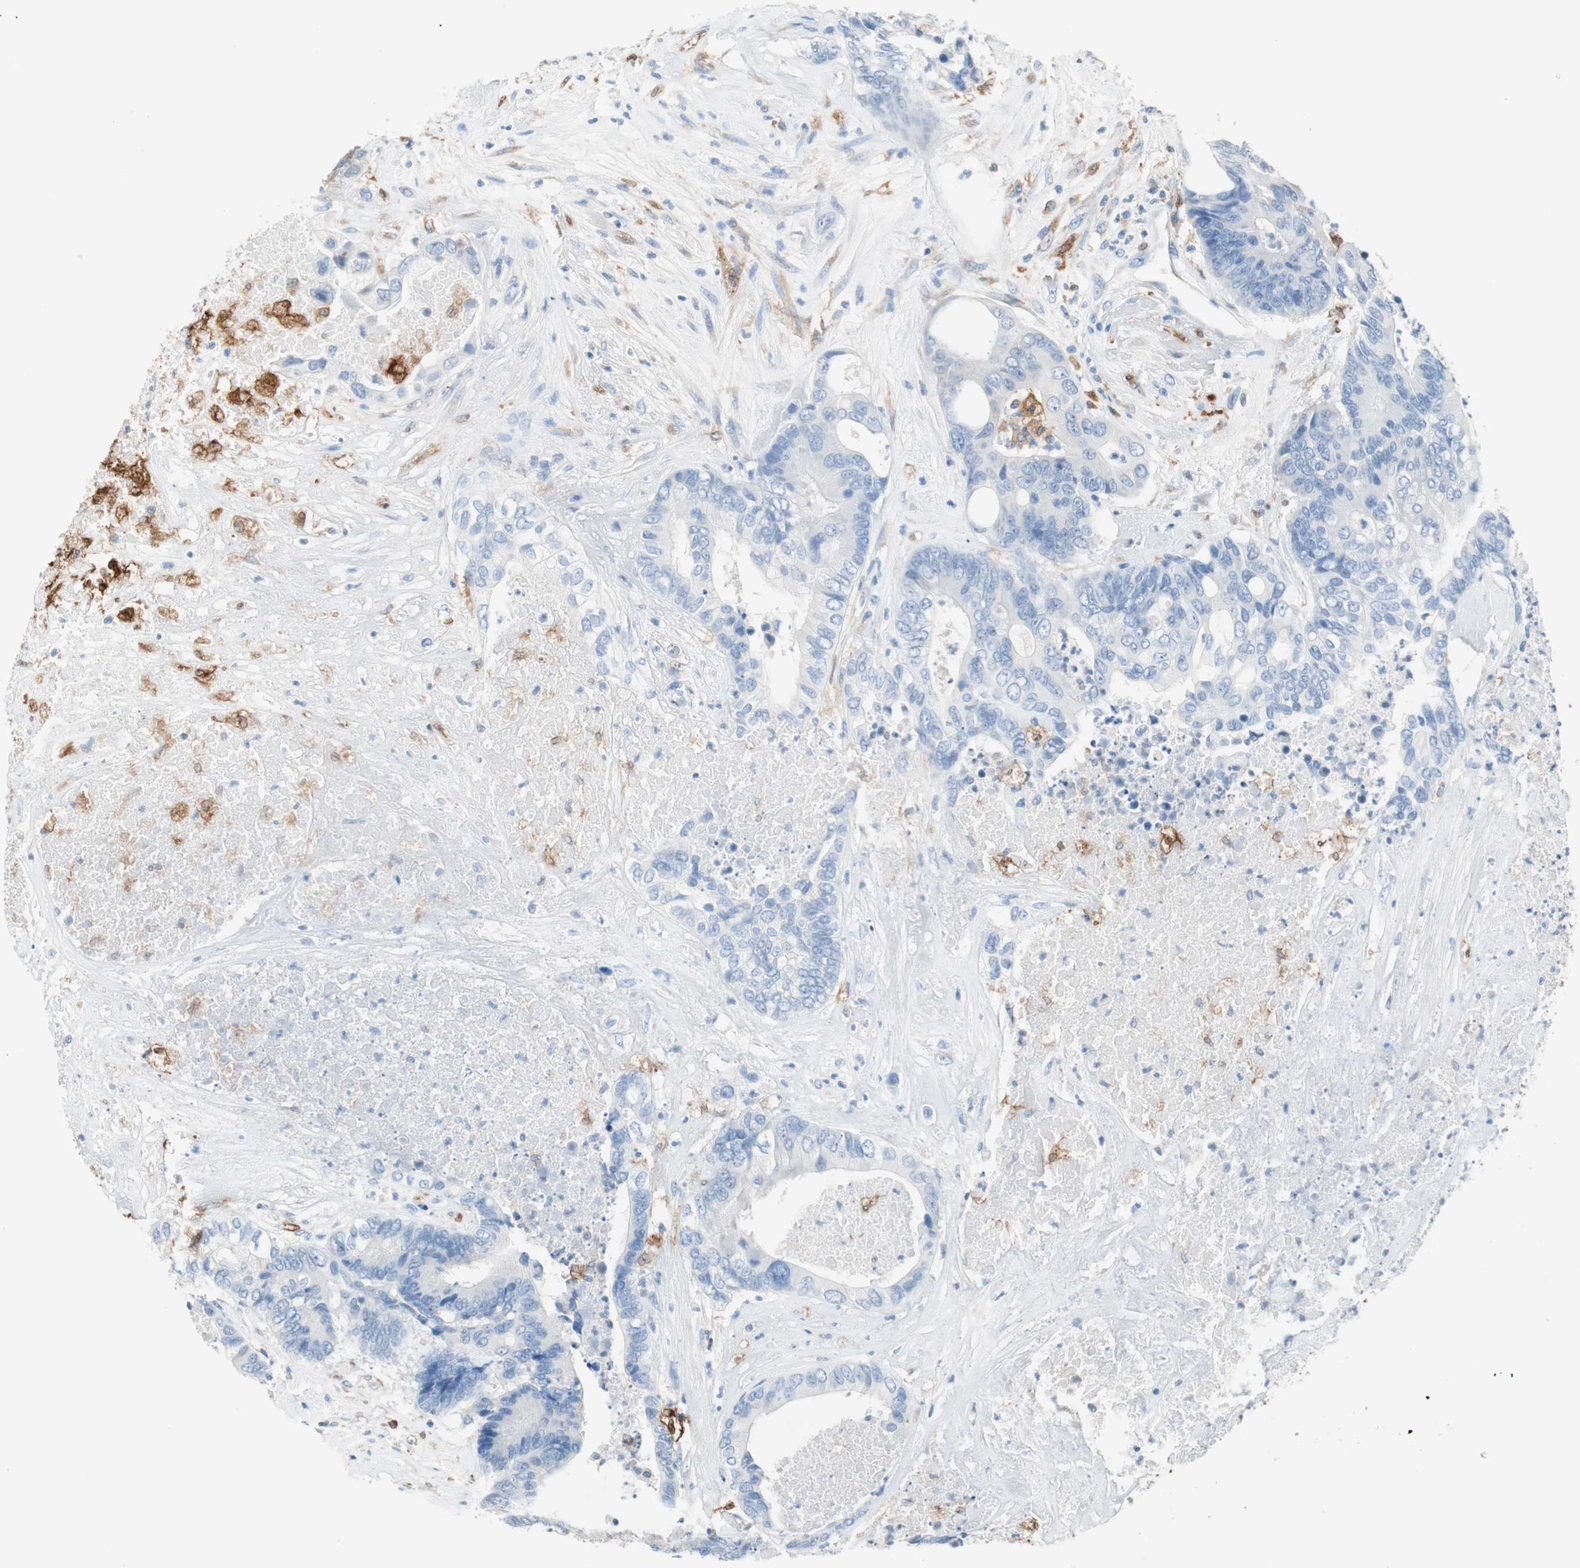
{"staining": {"intensity": "negative", "quantity": "none", "location": "none"}, "tissue": "colorectal cancer", "cell_type": "Tumor cells", "image_type": "cancer", "snomed": [{"axis": "morphology", "description": "Adenocarcinoma, NOS"}, {"axis": "topography", "description": "Rectum"}], "caption": "There is no significant positivity in tumor cells of colorectal cancer (adenocarcinoma).", "gene": "GLUL", "patient": {"sex": "male", "age": 55}}